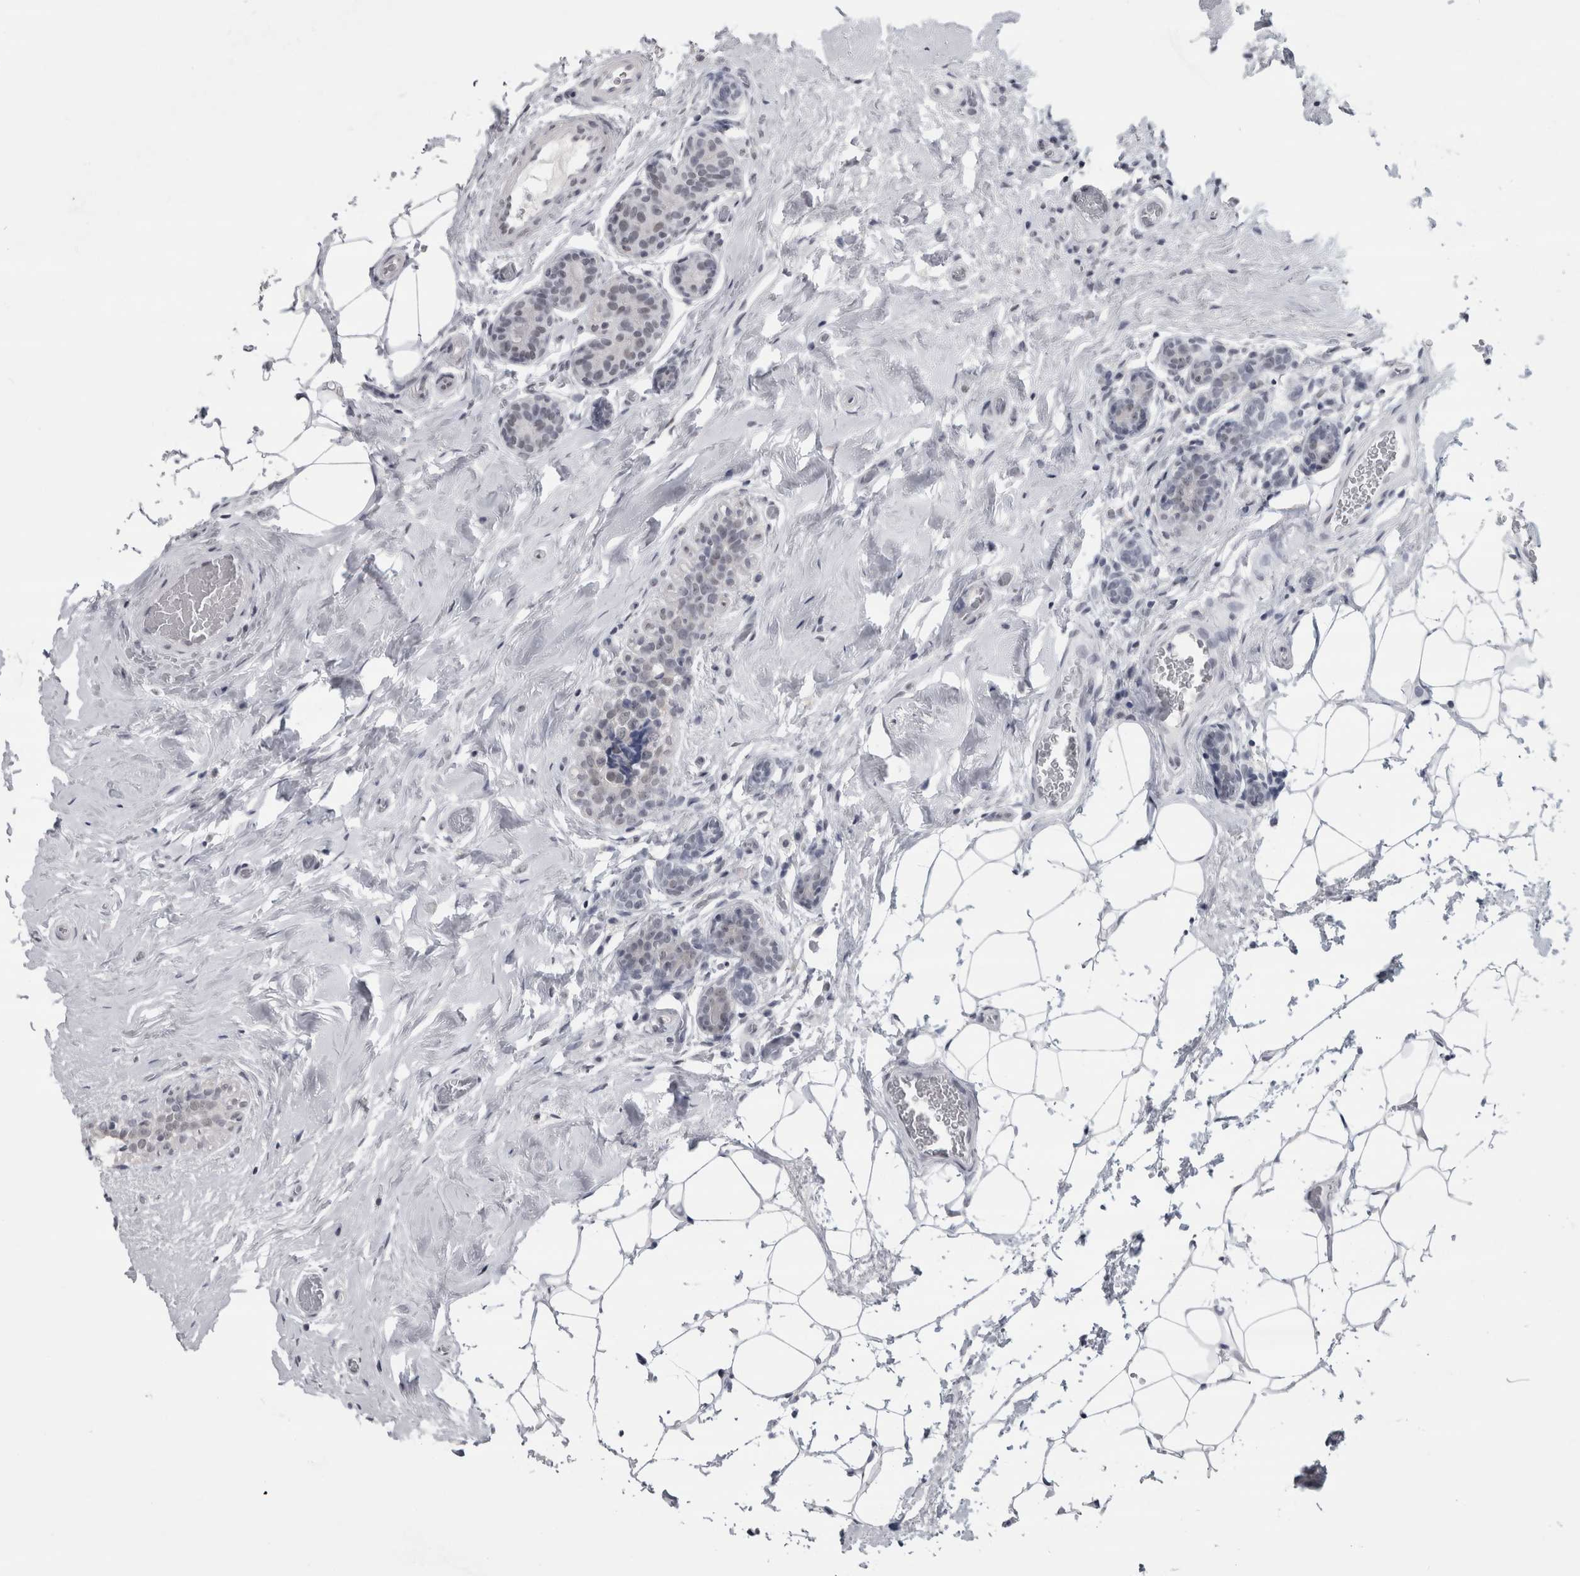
{"staining": {"intensity": "weak", "quantity": "<25%", "location": "nuclear"}, "tissue": "breast cancer", "cell_type": "Tumor cells", "image_type": "cancer", "snomed": [{"axis": "morphology", "description": "Normal tissue, NOS"}, {"axis": "morphology", "description": "Duct carcinoma"}, {"axis": "topography", "description": "Breast"}], "caption": "IHC histopathology image of neoplastic tissue: breast infiltrating ductal carcinoma stained with DAB displays no significant protein staining in tumor cells.", "gene": "ARID4B", "patient": {"sex": "female", "age": 43}}